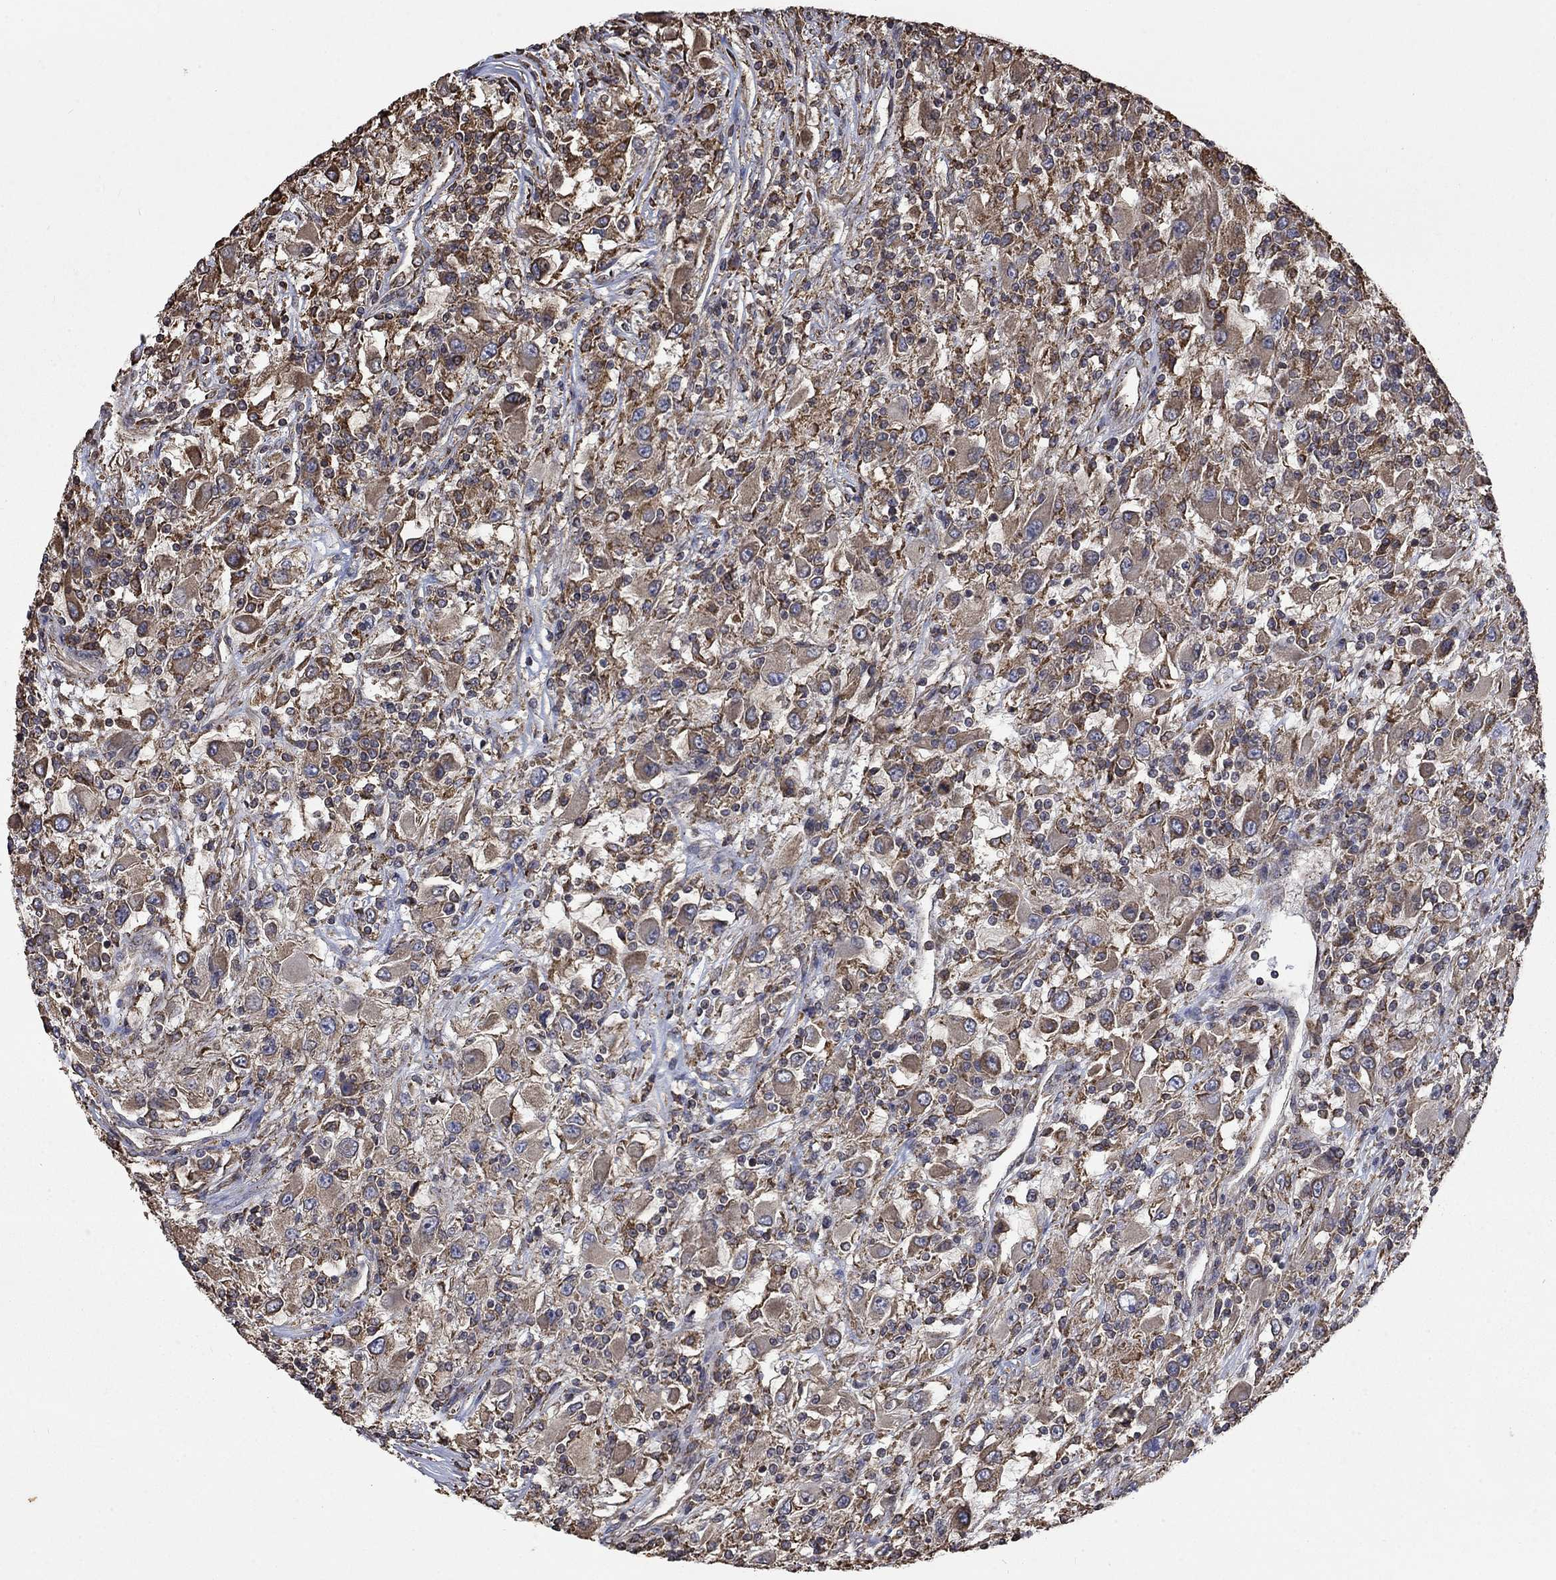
{"staining": {"intensity": "moderate", "quantity": ">75%", "location": "cytoplasmic/membranous"}, "tissue": "renal cancer", "cell_type": "Tumor cells", "image_type": "cancer", "snomed": [{"axis": "morphology", "description": "Adenocarcinoma, NOS"}, {"axis": "topography", "description": "Kidney"}], "caption": "This is a micrograph of immunohistochemistry (IHC) staining of renal adenocarcinoma, which shows moderate positivity in the cytoplasmic/membranous of tumor cells.", "gene": "ESRRA", "patient": {"sex": "female", "age": 67}}